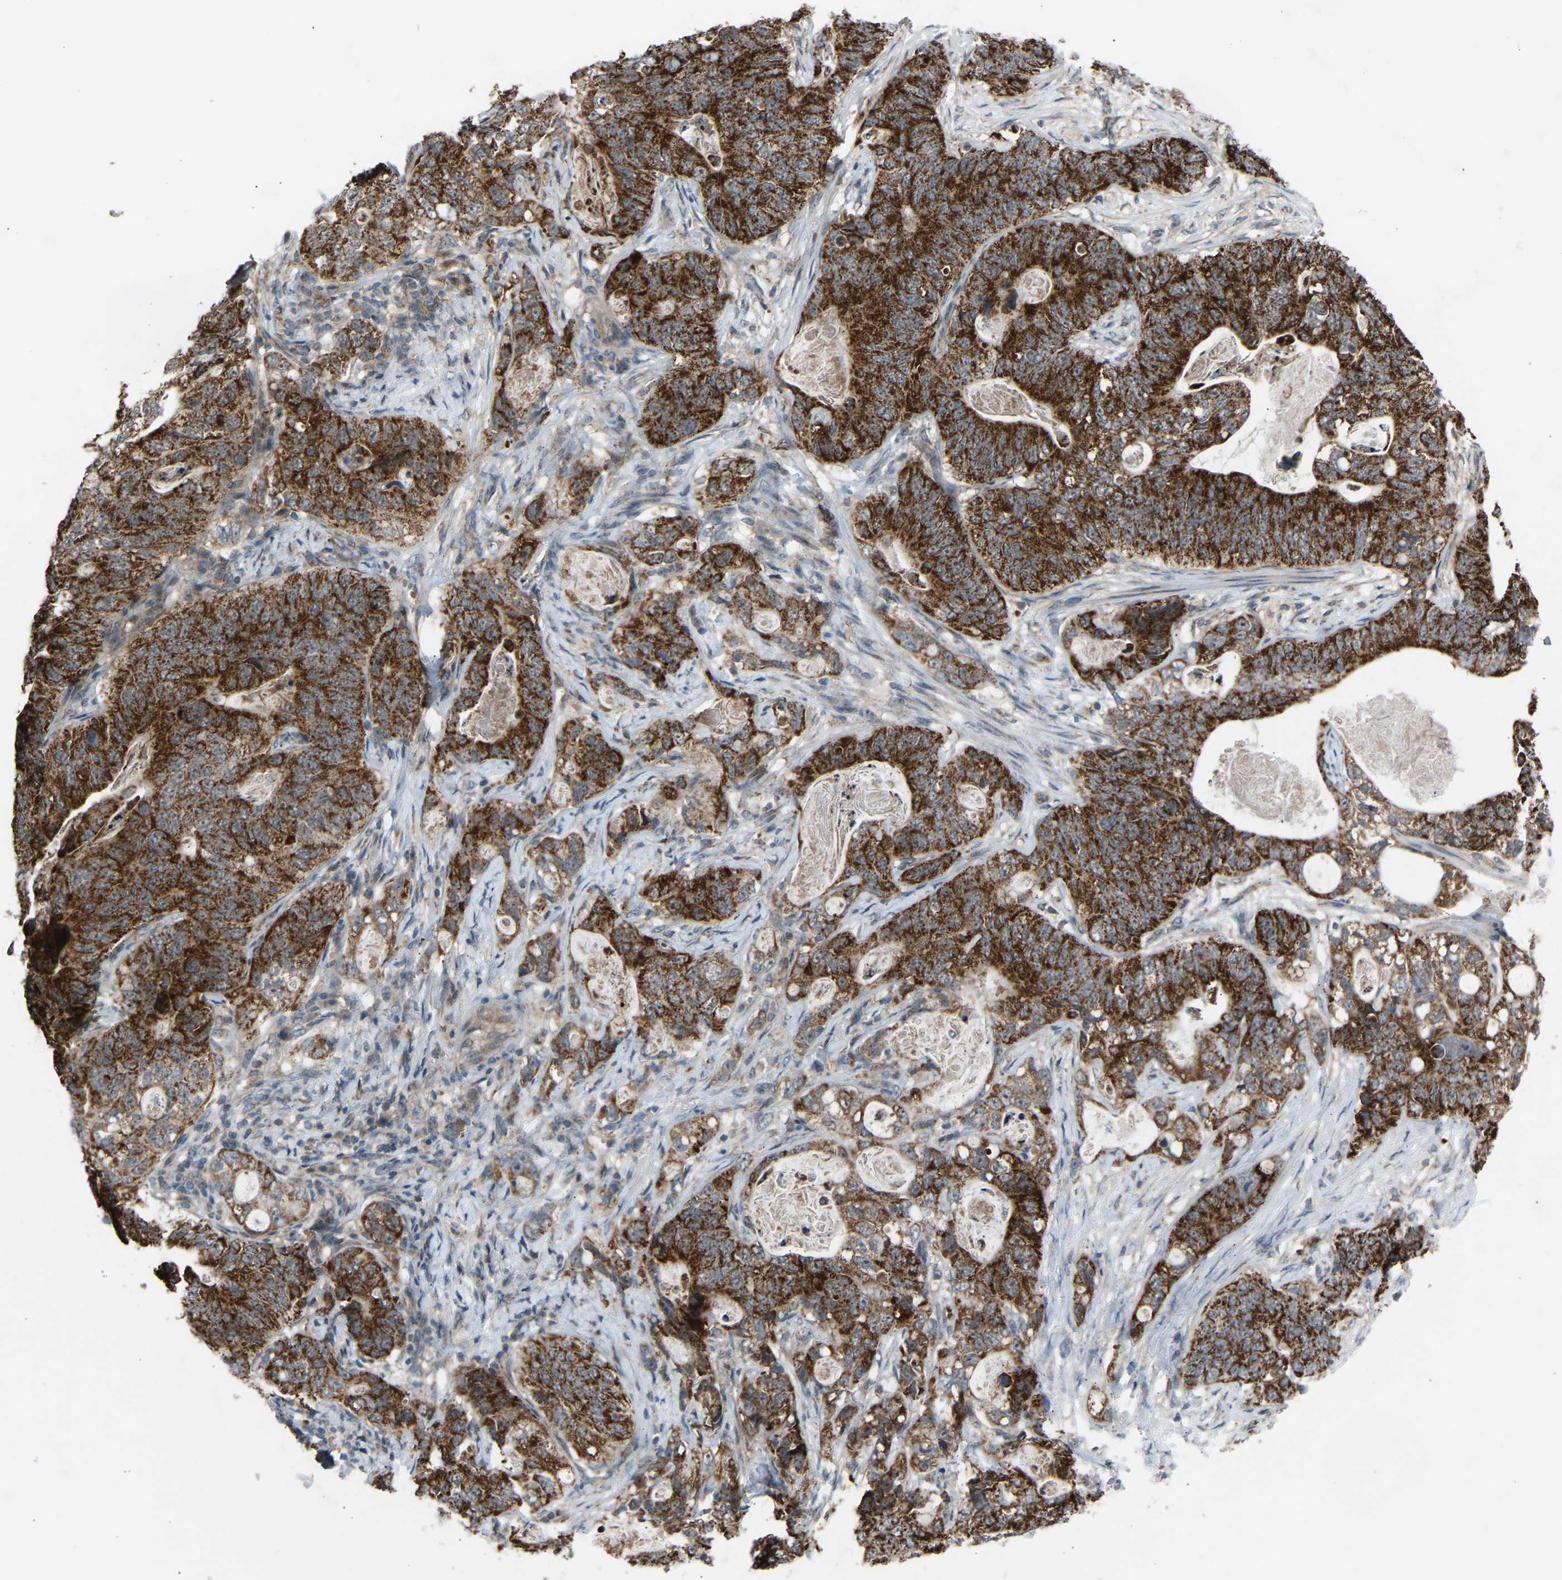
{"staining": {"intensity": "strong", "quantity": ">75%", "location": "cytoplasmic/membranous"}, "tissue": "stomach cancer", "cell_type": "Tumor cells", "image_type": "cancer", "snomed": [{"axis": "morphology", "description": "Normal tissue, NOS"}, {"axis": "morphology", "description": "Adenocarcinoma, NOS"}, {"axis": "topography", "description": "Stomach"}], "caption": "This micrograph displays immunohistochemistry (IHC) staining of stomach cancer (adenocarcinoma), with high strong cytoplasmic/membranous positivity in approximately >75% of tumor cells.", "gene": "SLIRP", "patient": {"sex": "female", "age": 89}}